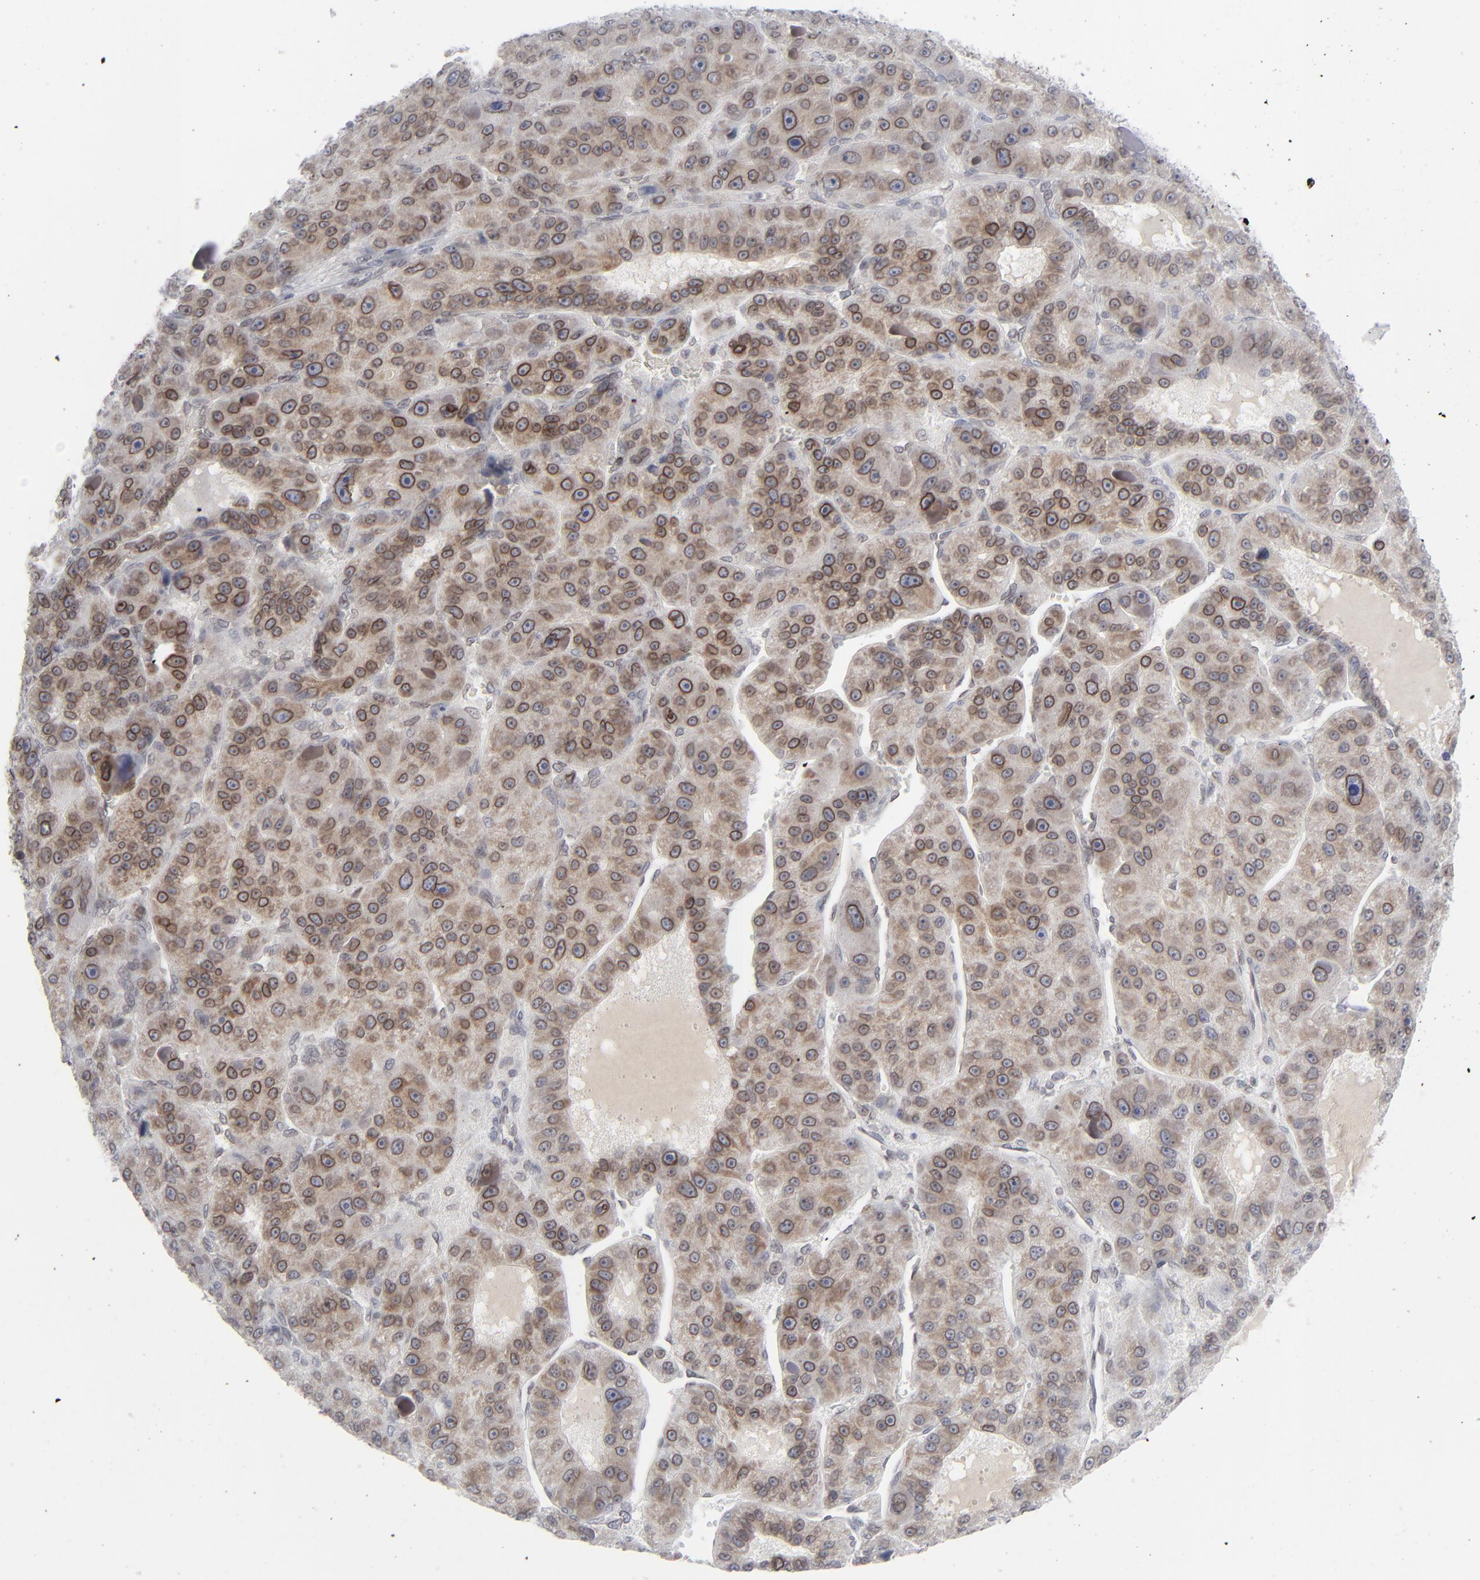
{"staining": {"intensity": "moderate", "quantity": "25%-75%", "location": "cytoplasmic/membranous"}, "tissue": "liver cancer", "cell_type": "Tumor cells", "image_type": "cancer", "snomed": [{"axis": "morphology", "description": "Carcinoma, Hepatocellular, NOS"}, {"axis": "topography", "description": "Liver"}], "caption": "Protein analysis of liver hepatocellular carcinoma tissue demonstrates moderate cytoplasmic/membranous staining in approximately 25%-75% of tumor cells.", "gene": "NUP88", "patient": {"sex": "male", "age": 76}}